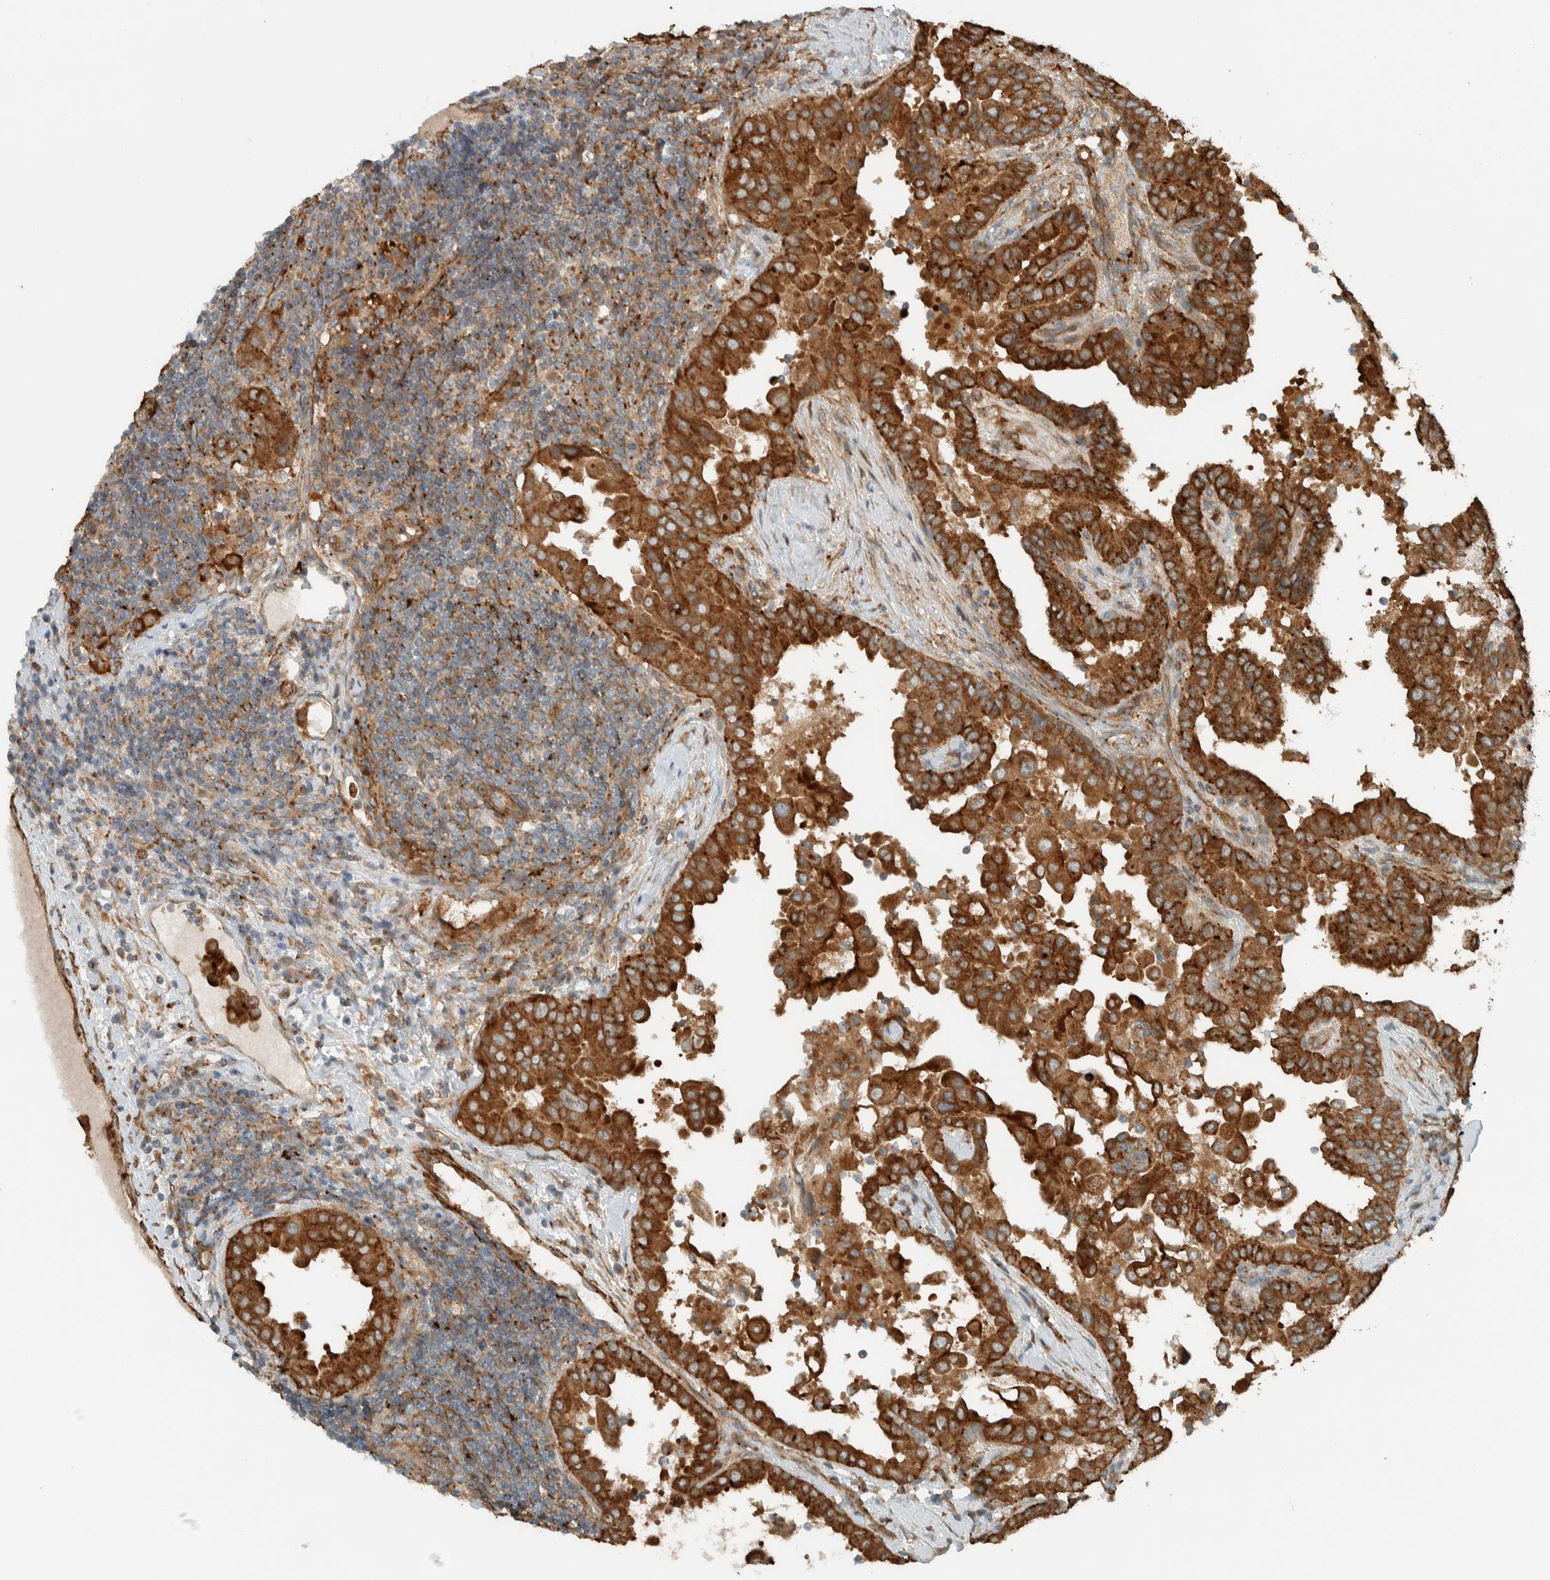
{"staining": {"intensity": "strong", "quantity": ">75%", "location": "cytoplasmic/membranous"}, "tissue": "thyroid cancer", "cell_type": "Tumor cells", "image_type": "cancer", "snomed": [{"axis": "morphology", "description": "Papillary adenocarcinoma, NOS"}, {"axis": "topography", "description": "Thyroid gland"}], "caption": "Immunohistochemistry (DAB) staining of human thyroid papillary adenocarcinoma shows strong cytoplasmic/membranous protein positivity in approximately >75% of tumor cells.", "gene": "EXOC7", "patient": {"sex": "male", "age": 33}}